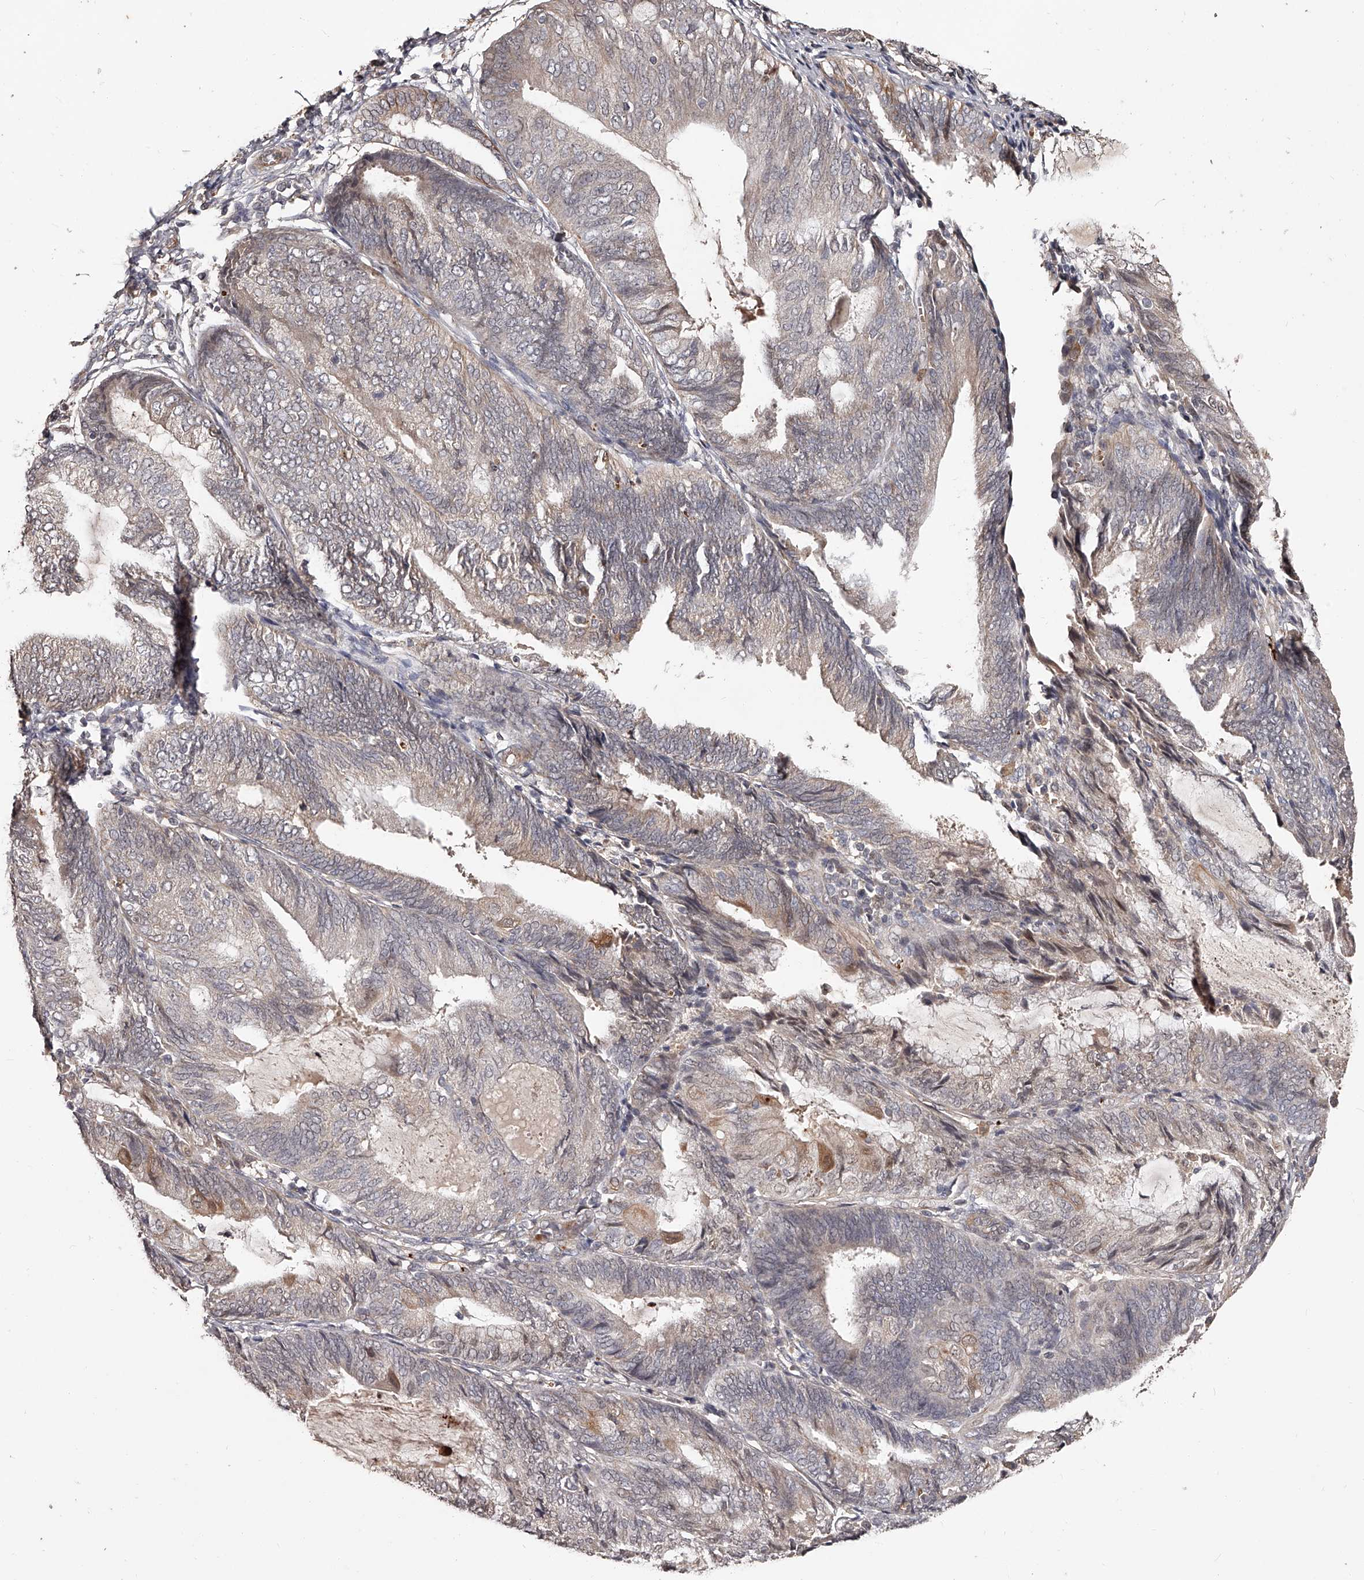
{"staining": {"intensity": "weak", "quantity": "<25%", "location": "cytoplasmic/membranous"}, "tissue": "endometrial cancer", "cell_type": "Tumor cells", "image_type": "cancer", "snomed": [{"axis": "morphology", "description": "Adenocarcinoma, NOS"}, {"axis": "topography", "description": "Endometrium"}], "caption": "Immunohistochemistry of adenocarcinoma (endometrial) shows no staining in tumor cells. (Brightfield microscopy of DAB immunohistochemistry (IHC) at high magnification).", "gene": "URGCP", "patient": {"sex": "female", "age": 81}}